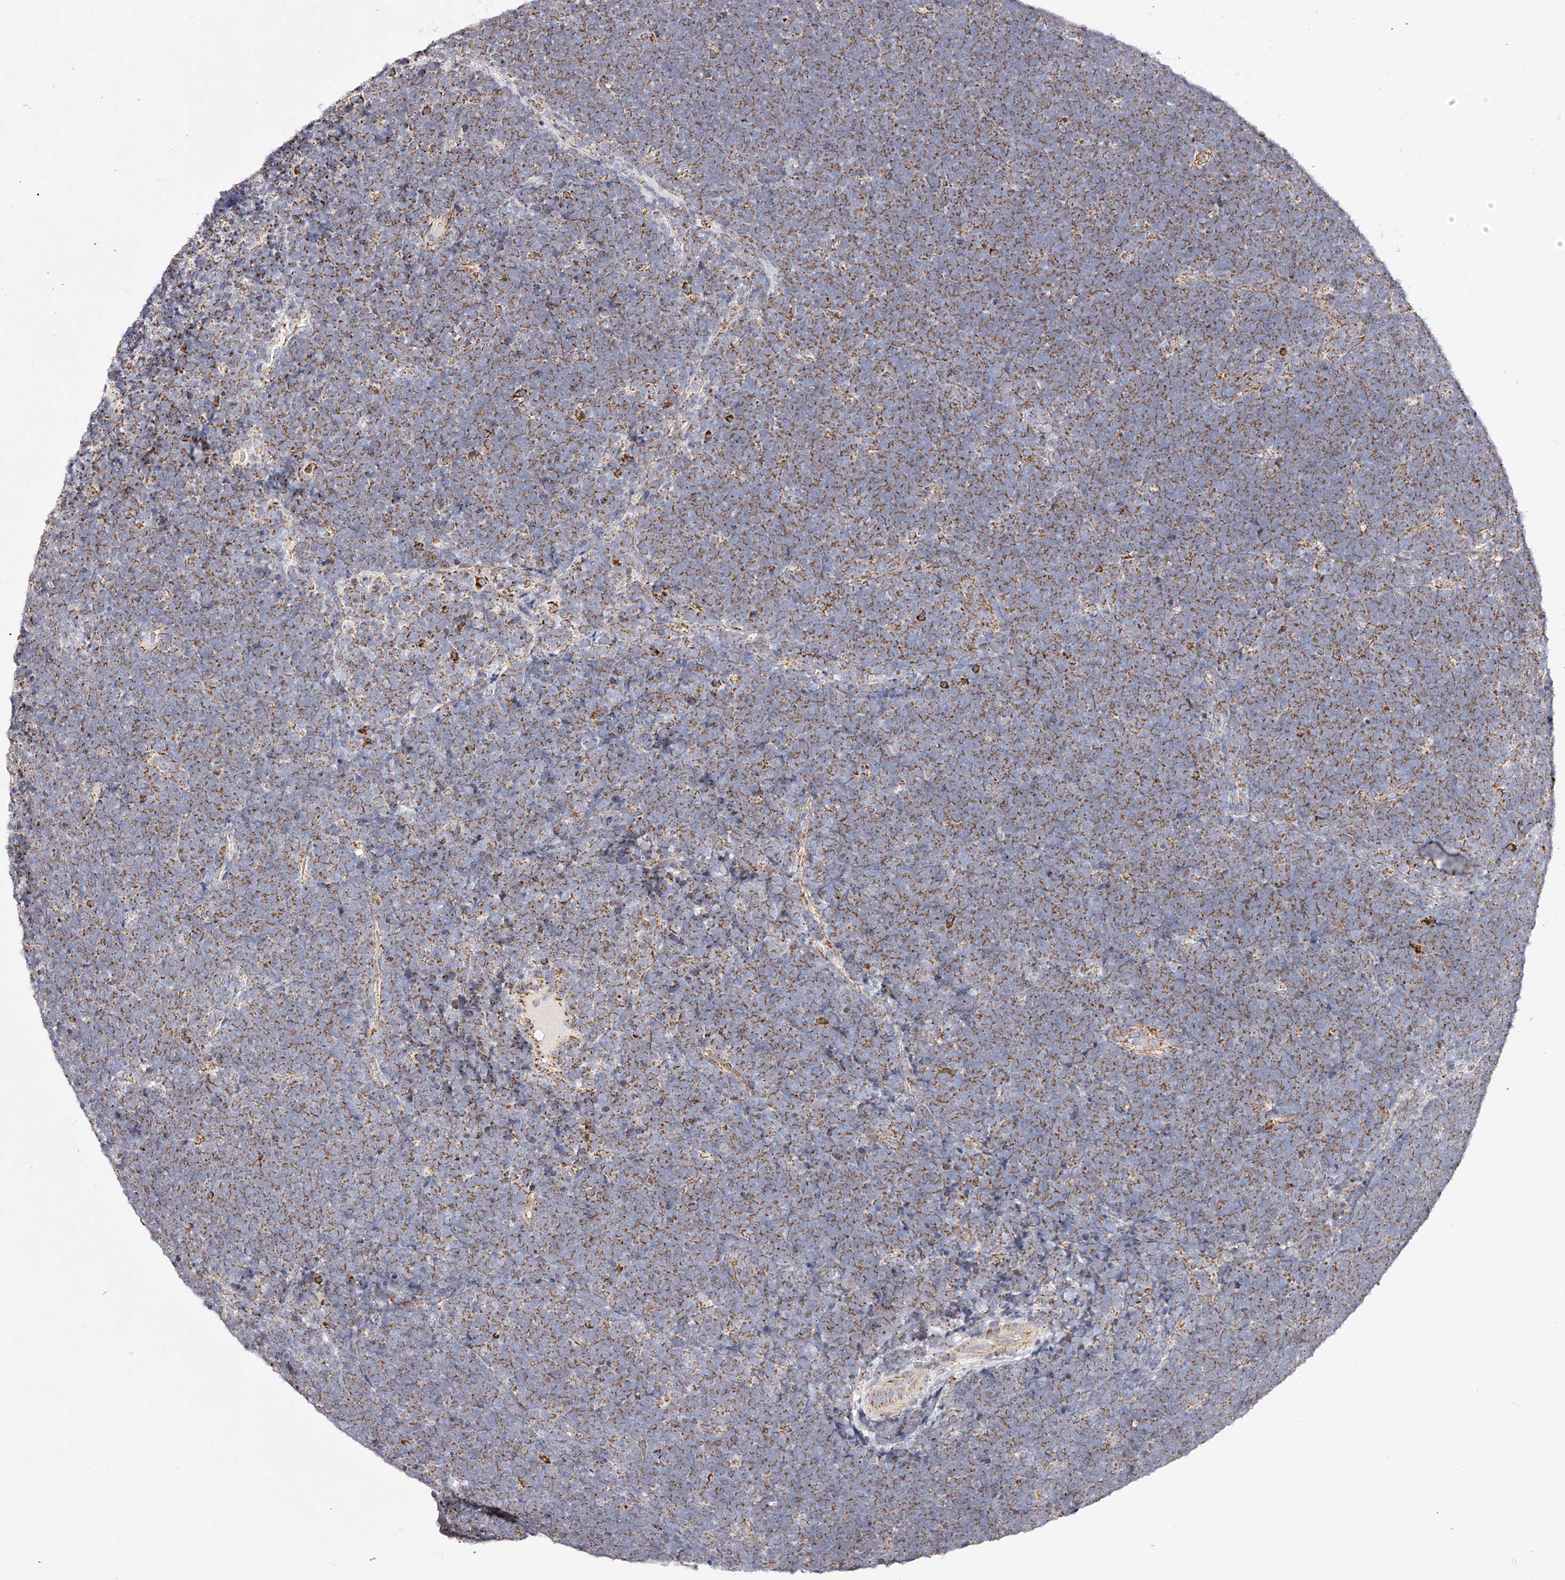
{"staining": {"intensity": "moderate", "quantity": ">75%", "location": "cytoplasmic/membranous"}, "tissue": "lymphoma", "cell_type": "Tumor cells", "image_type": "cancer", "snomed": [{"axis": "morphology", "description": "Malignant lymphoma, non-Hodgkin's type, High grade"}, {"axis": "topography", "description": "Lymph node"}], "caption": "Protein staining reveals moderate cytoplasmic/membranous expression in about >75% of tumor cells in high-grade malignant lymphoma, non-Hodgkin's type.", "gene": "NDUFV3", "patient": {"sex": "male", "age": 13}}